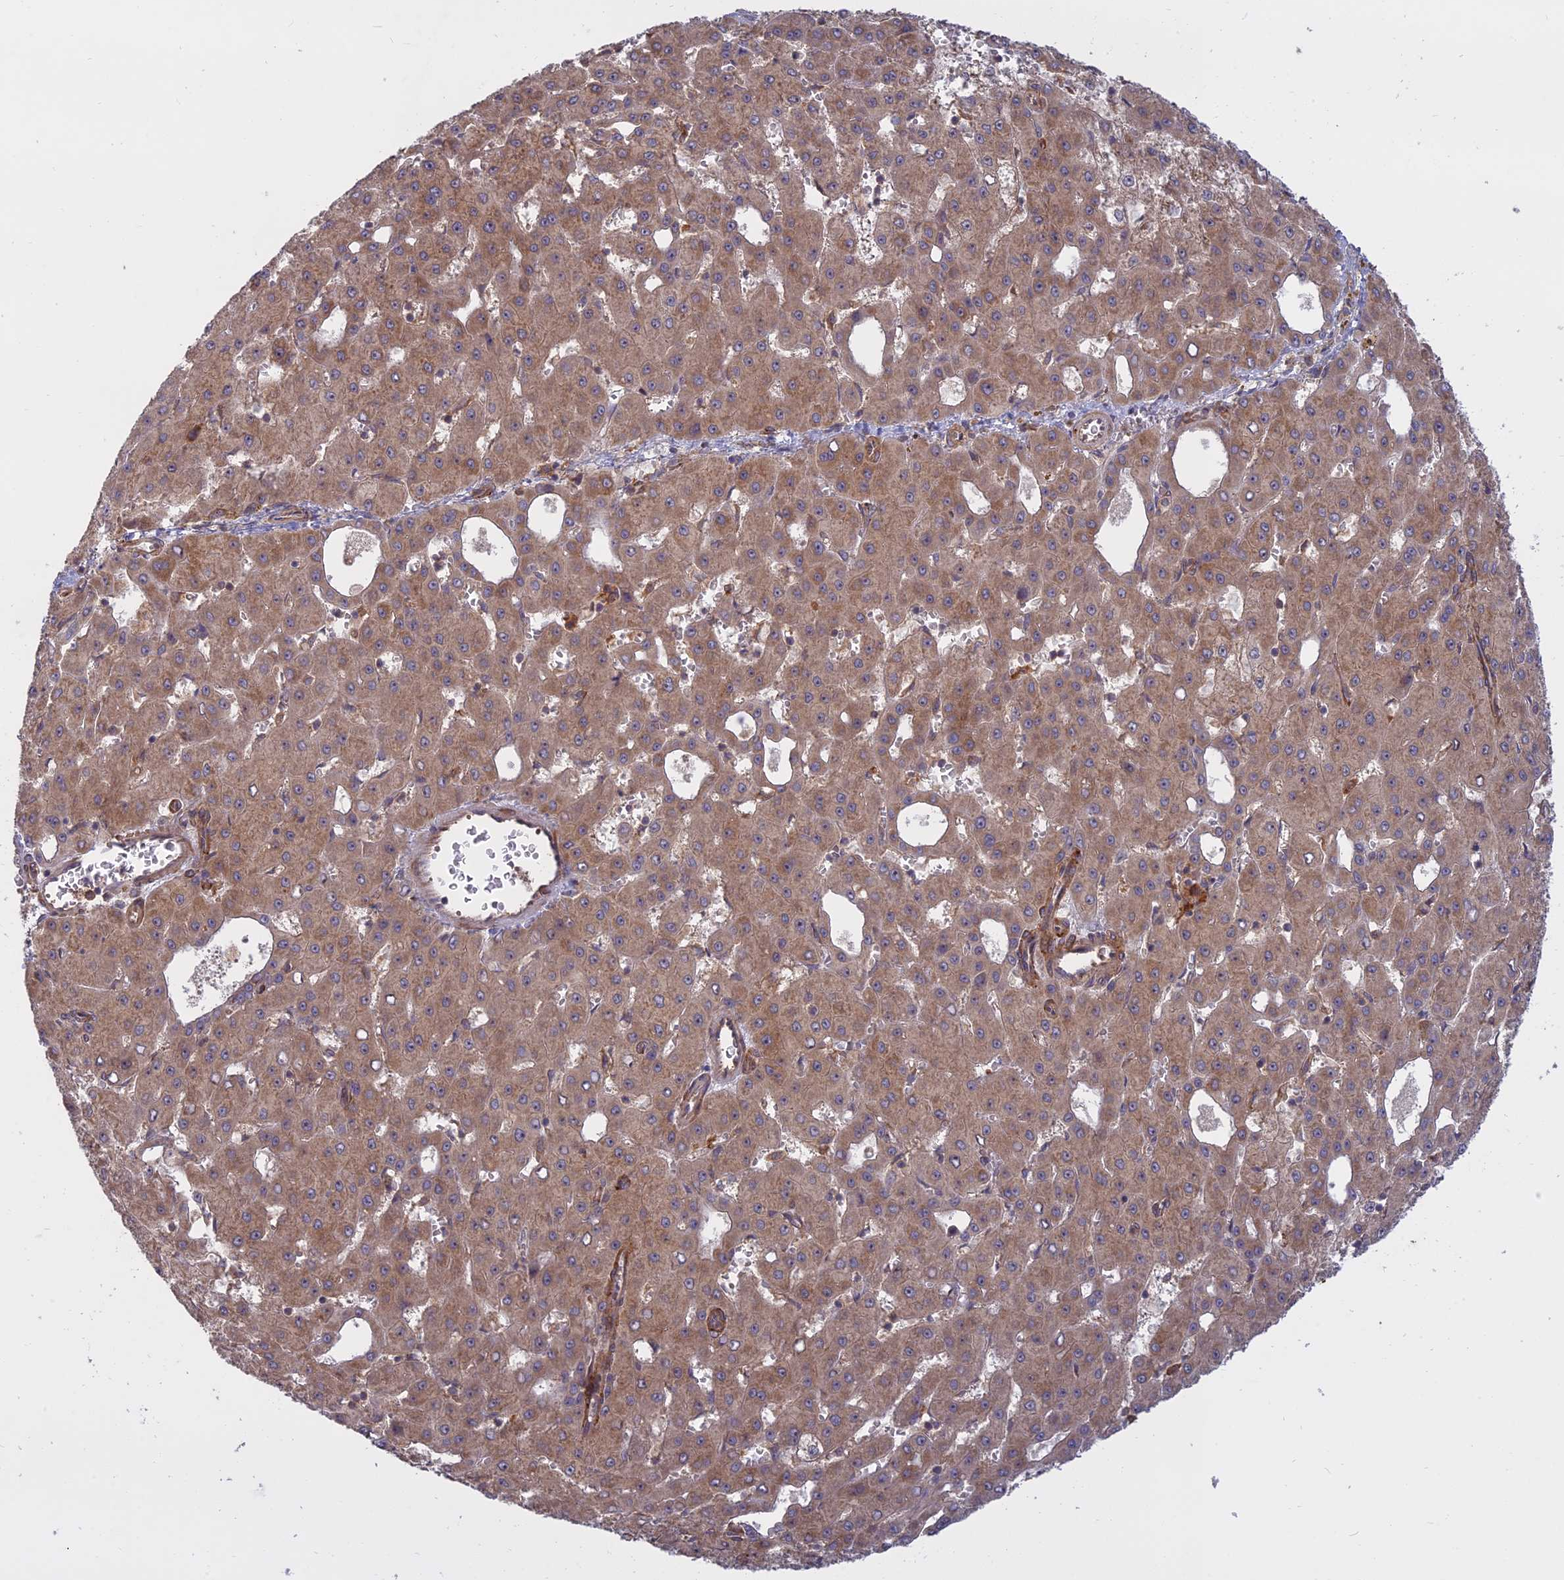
{"staining": {"intensity": "moderate", "quantity": ">75%", "location": "cytoplasmic/membranous"}, "tissue": "liver cancer", "cell_type": "Tumor cells", "image_type": "cancer", "snomed": [{"axis": "morphology", "description": "Carcinoma, Hepatocellular, NOS"}, {"axis": "topography", "description": "Liver"}], "caption": "Protein staining of hepatocellular carcinoma (liver) tissue shows moderate cytoplasmic/membranous expression in approximately >75% of tumor cells.", "gene": "TMEM208", "patient": {"sex": "male", "age": 47}}